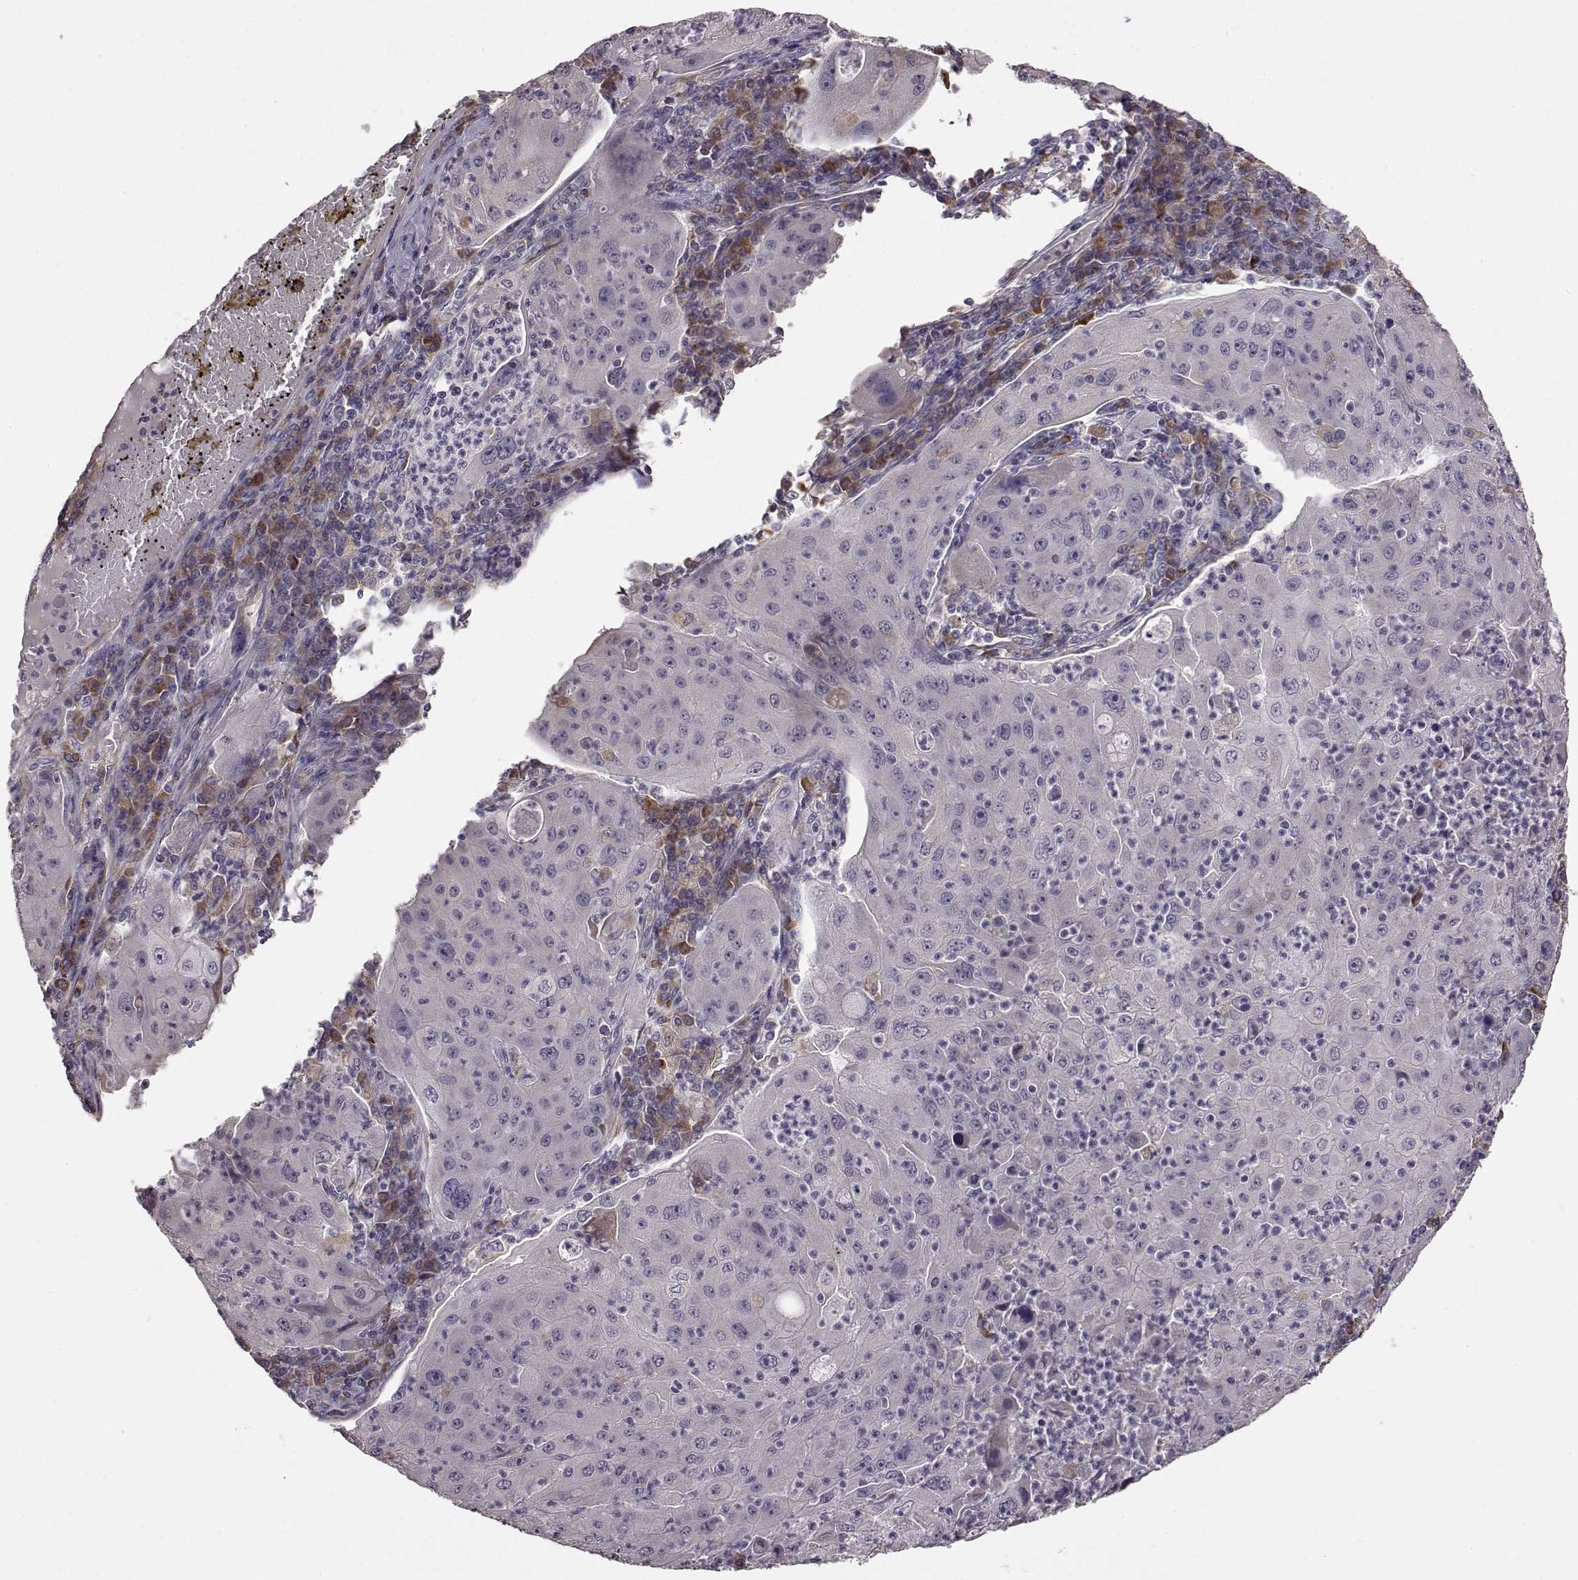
{"staining": {"intensity": "negative", "quantity": "none", "location": "none"}, "tissue": "lung cancer", "cell_type": "Tumor cells", "image_type": "cancer", "snomed": [{"axis": "morphology", "description": "Squamous cell carcinoma, NOS"}, {"axis": "topography", "description": "Lung"}], "caption": "Tumor cells show no significant staining in lung squamous cell carcinoma.", "gene": "ADGRG2", "patient": {"sex": "female", "age": 59}}